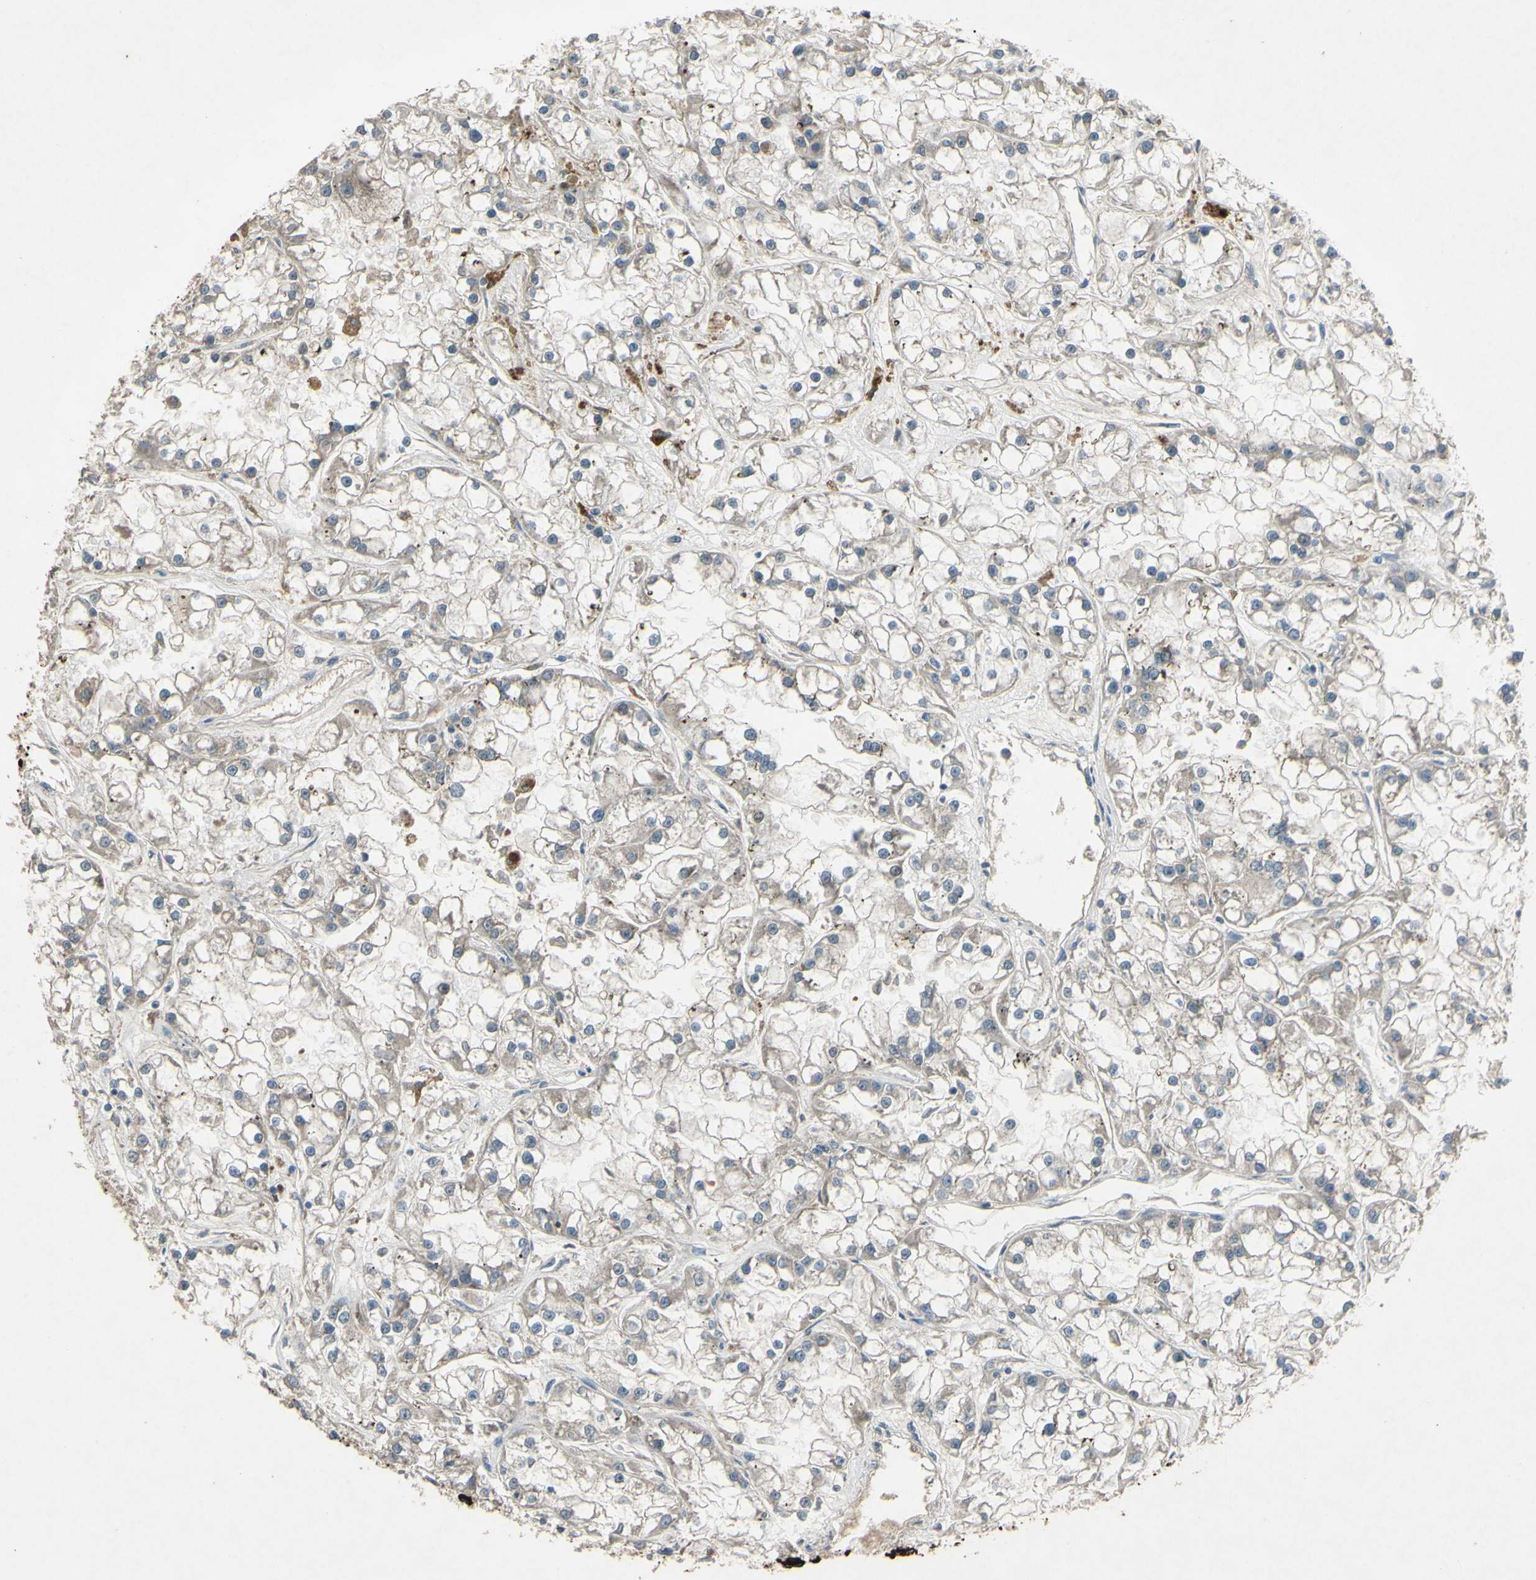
{"staining": {"intensity": "weak", "quantity": "25%-75%", "location": "cytoplasmic/membranous"}, "tissue": "renal cancer", "cell_type": "Tumor cells", "image_type": "cancer", "snomed": [{"axis": "morphology", "description": "Adenocarcinoma, NOS"}, {"axis": "topography", "description": "Kidney"}], "caption": "This micrograph demonstrates IHC staining of human adenocarcinoma (renal), with low weak cytoplasmic/membranous expression in approximately 25%-75% of tumor cells.", "gene": "TIMM21", "patient": {"sex": "female", "age": 52}}